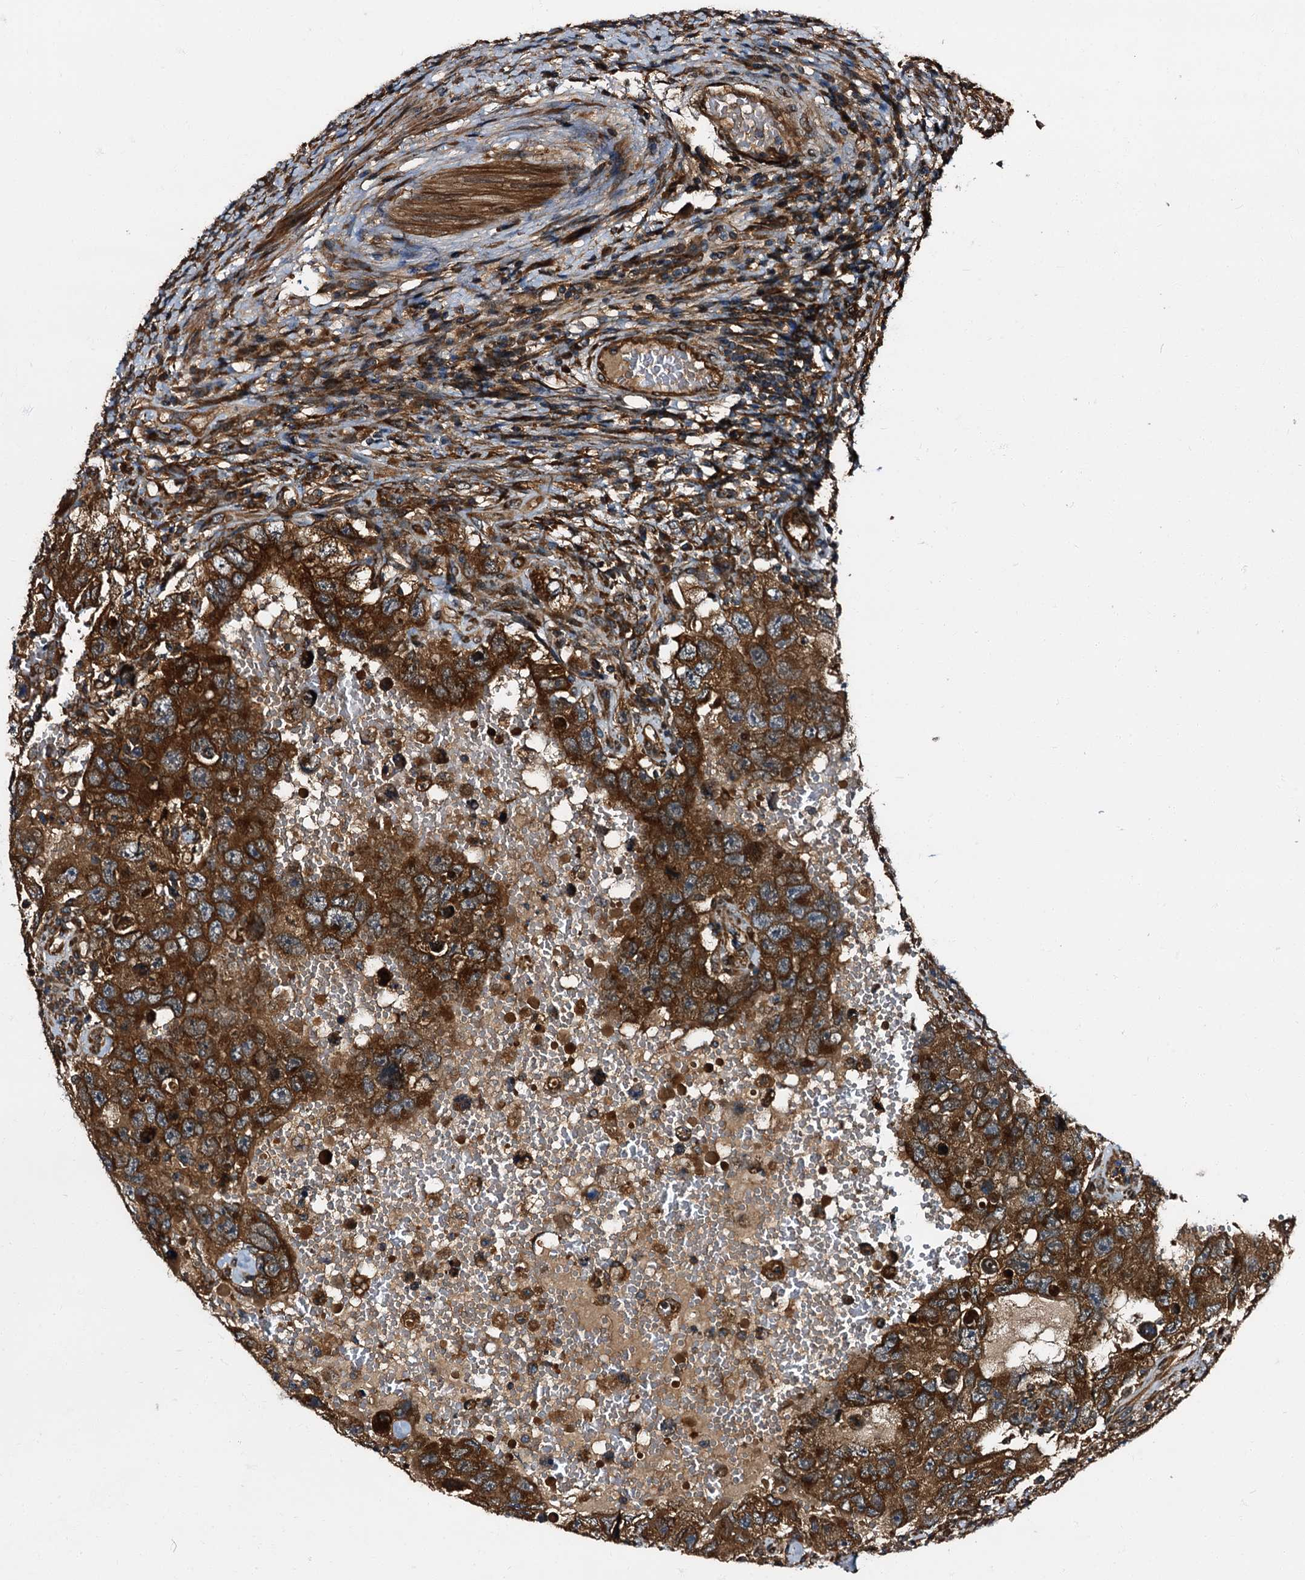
{"staining": {"intensity": "strong", "quantity": ">75%", "location": "cytoplasmic/membranous"}, "tissue": "testis cancer", "cell_type": "Tumor cells", "image_type": "cancer", "snomed": [{"axis": "morphology", "description": "Carcinoma, Embryonal, NOS"}, {"axis": "topography", "description": "Testis"}], "caption": "Testis embryonal carcinoma tissue shows strong cytoplasmic/membranous positivity in about >75% of tumor cells", "gene": "PEX5", "patient": {"sex": "male", "age": 26}}